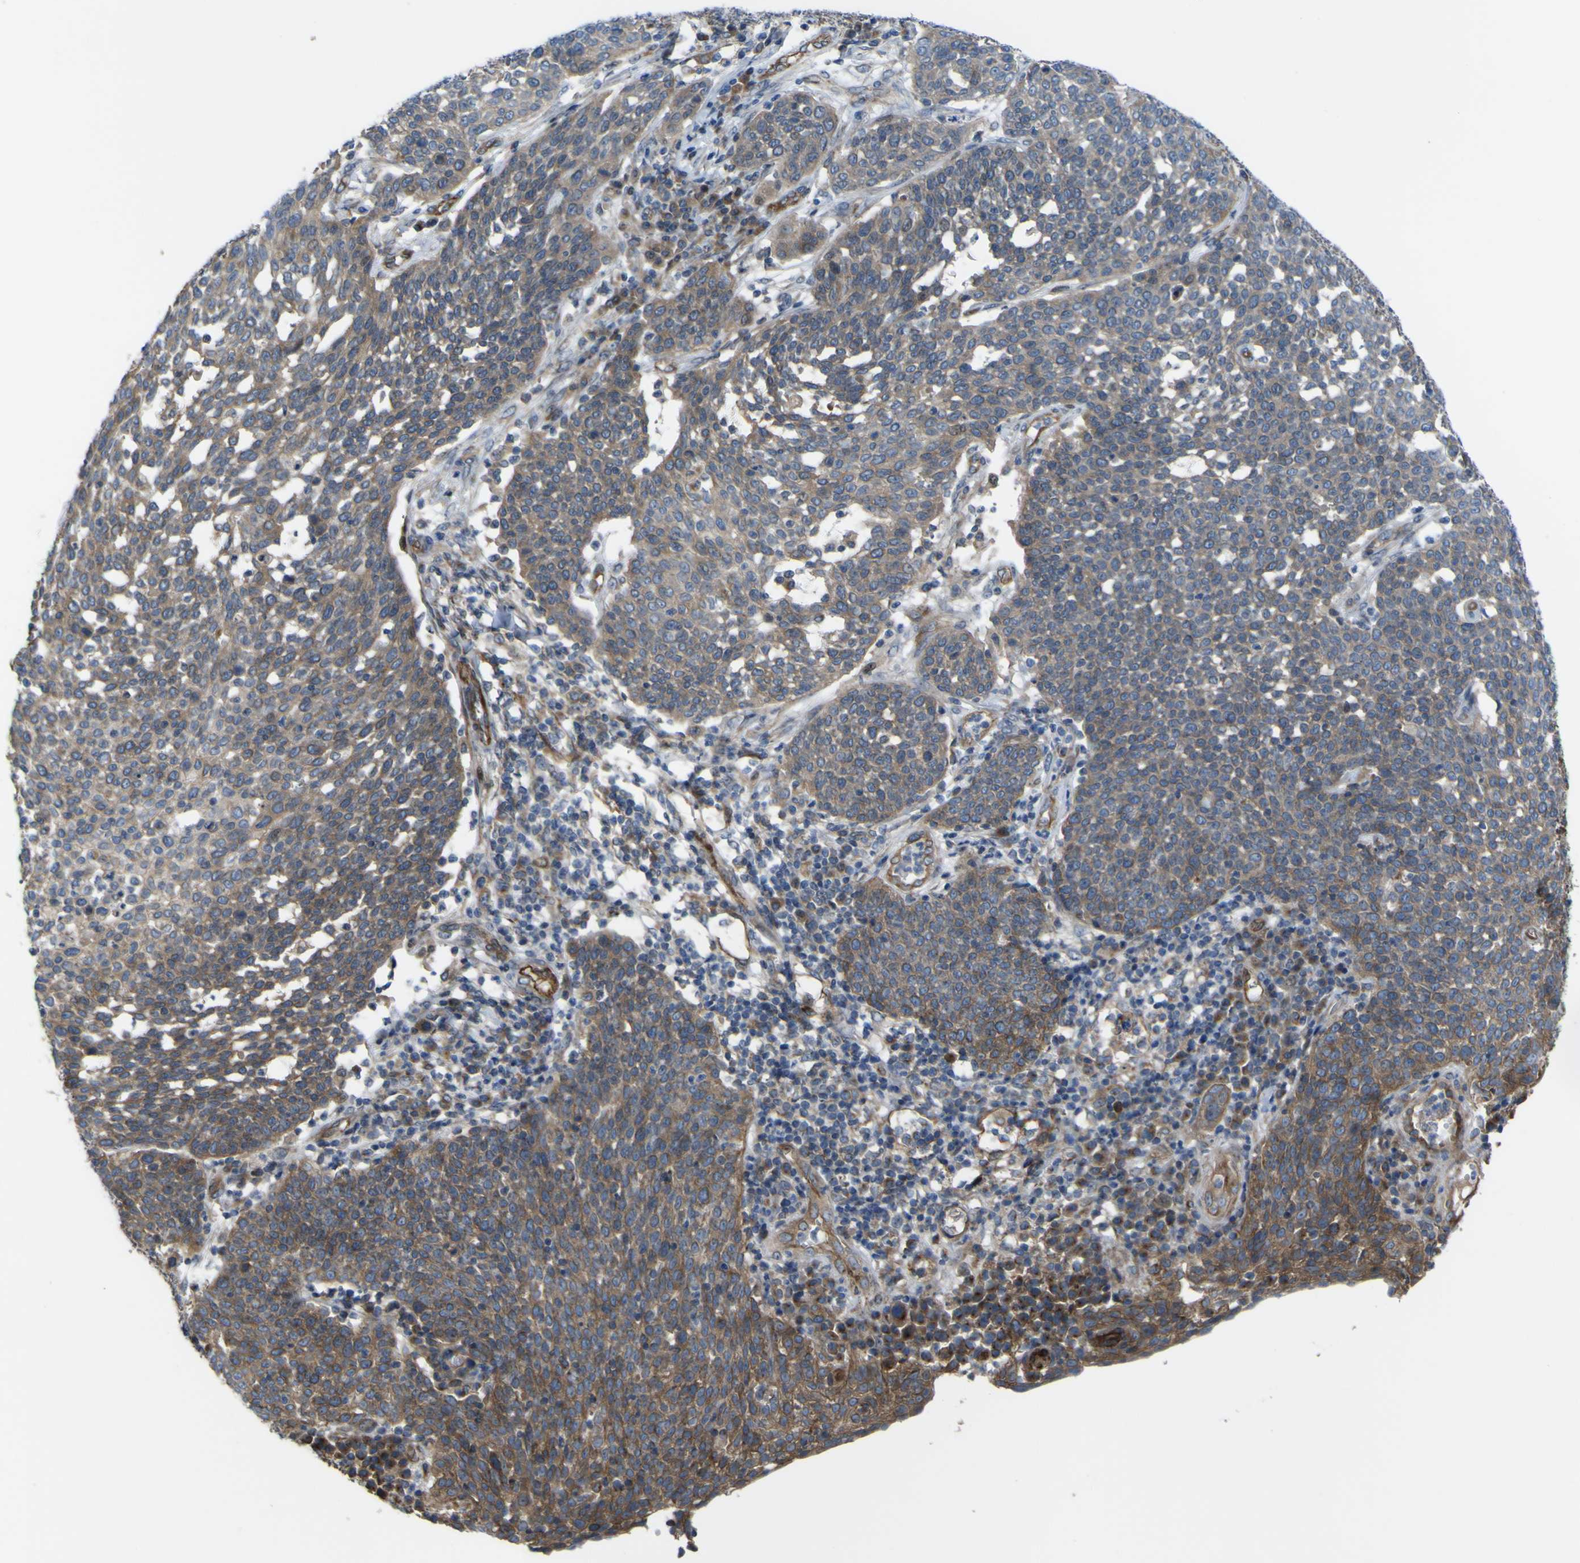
{"staining": {"intensity": "weak", "quantity": "25%-75%", "location": "cytoplasmic/membranous"}, "tissue": "cervical cancer", "cell_type": "Tumor cells", "image_type": "cancer", "snomed": [{"axis": "morphology", "description": "Squamous cell carcinoma, NOS"}, {"axis": "topography", "description": "Cervix"}], "caption": "There is low levels of weak cytoplasmic/membranous expression in tumor cells of cervical cancer (squamous cell carcinoma), as demonstrated by immunohistochemical staining (brown color).", "gene": "FBXO30", "patient": {"sex": "female", "age": 34}}